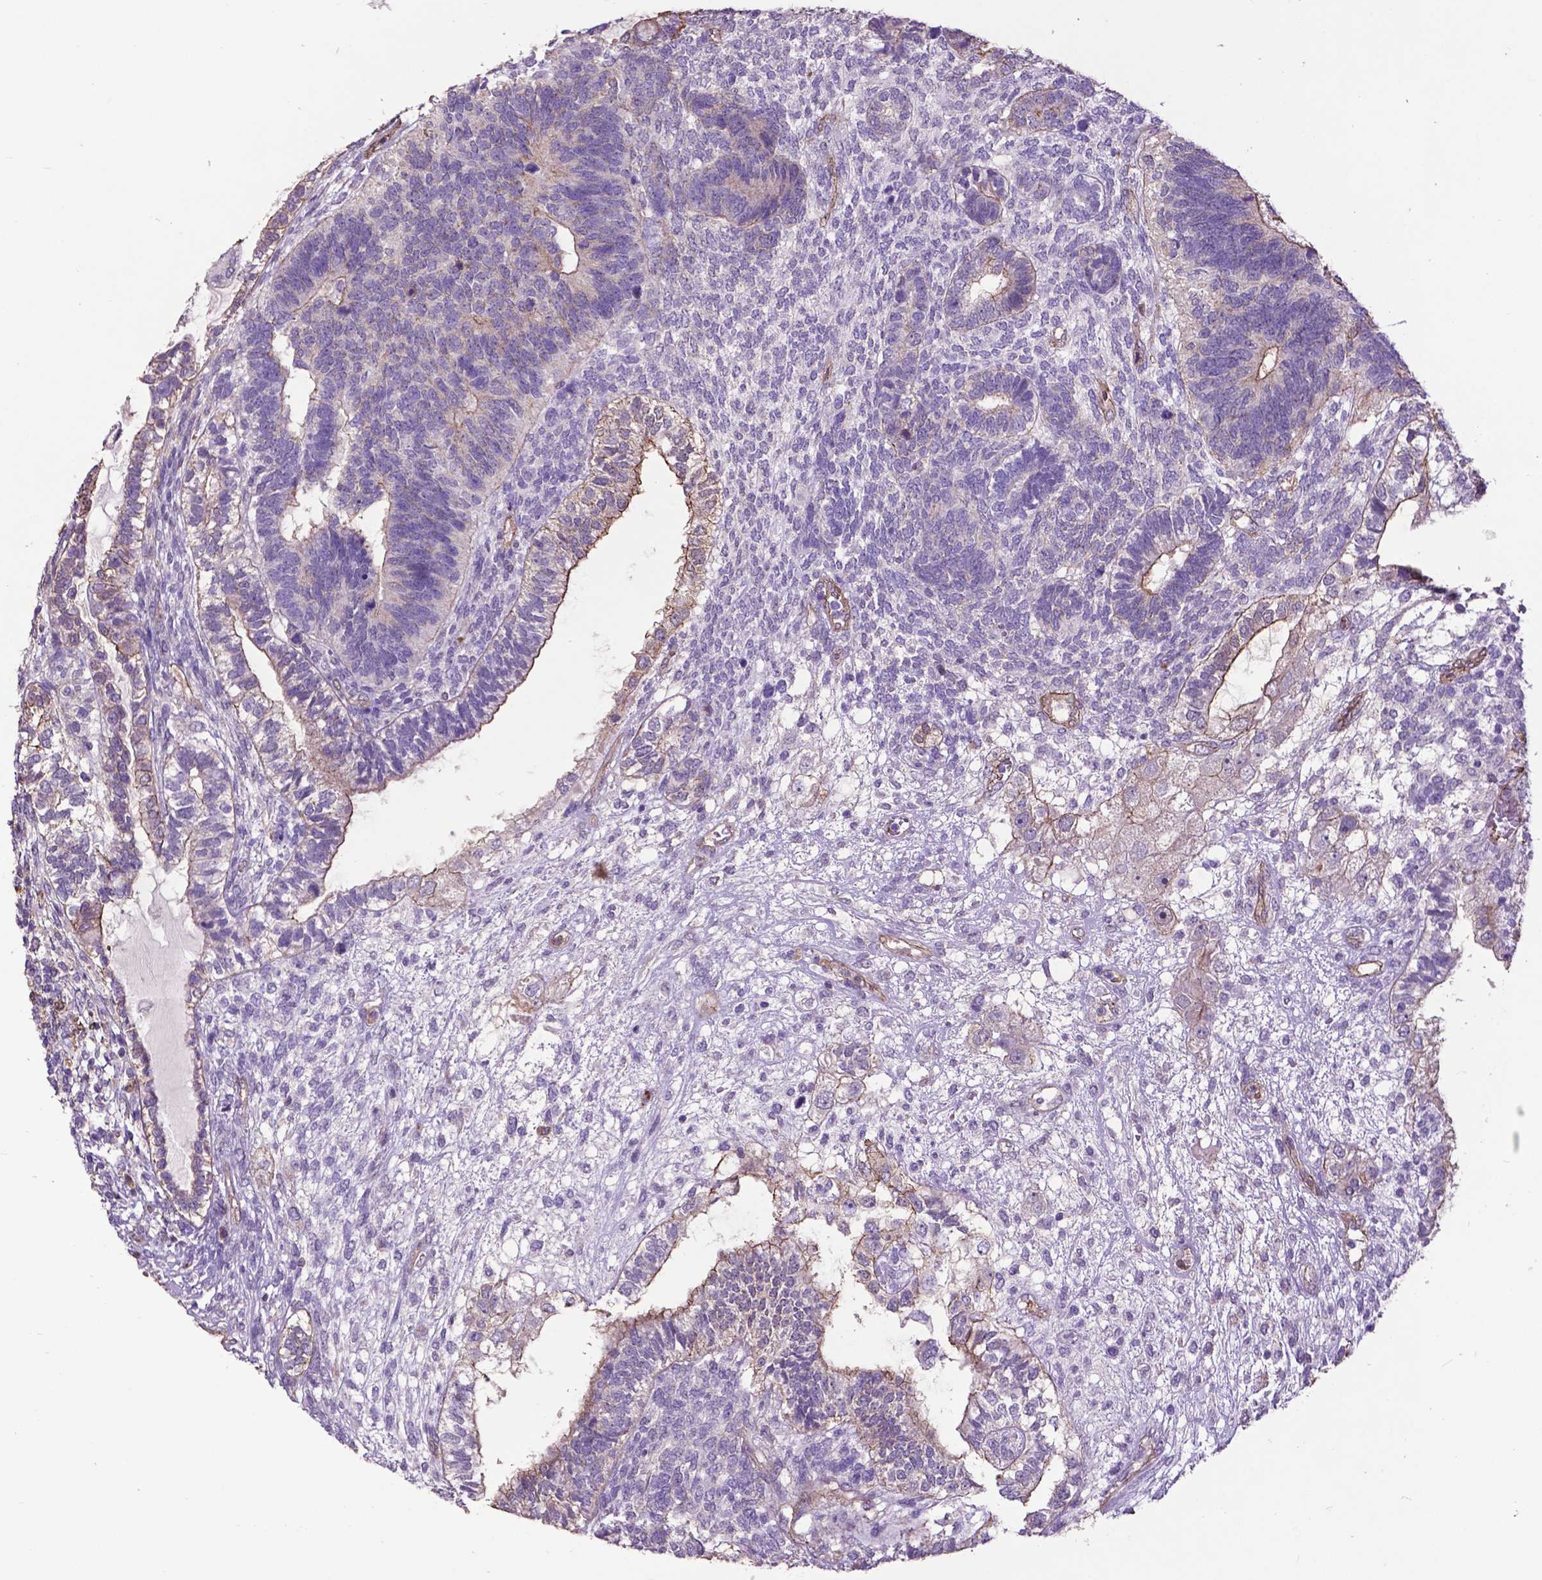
{"staining": {"intensity": "moderate", "quantity": "<25%", "location": "cytoplasmic/membranous"}, "tissue": "testis cancer", "cell_type": "Tumor cells", "image_type": "cancer", "snomed": [{"axis": "morphology", "description": "Seminoma, NOS"}, {"axis": "morphology", "description": "Carcinoma, Embryonal, NOS"}, {"axis": "topography", "description": "Testis"}], "caption": "This image displays embryonal carcinoma (testis) stained with immunohistochemistry to label a protein in brown. The cytoplasmic/membranous of tumor cells show moderate positivity for the protein. Nuclei are counter-stained blue.", "gene": "PDLIM1", "patient": {"sex": "male", "age": 41}}